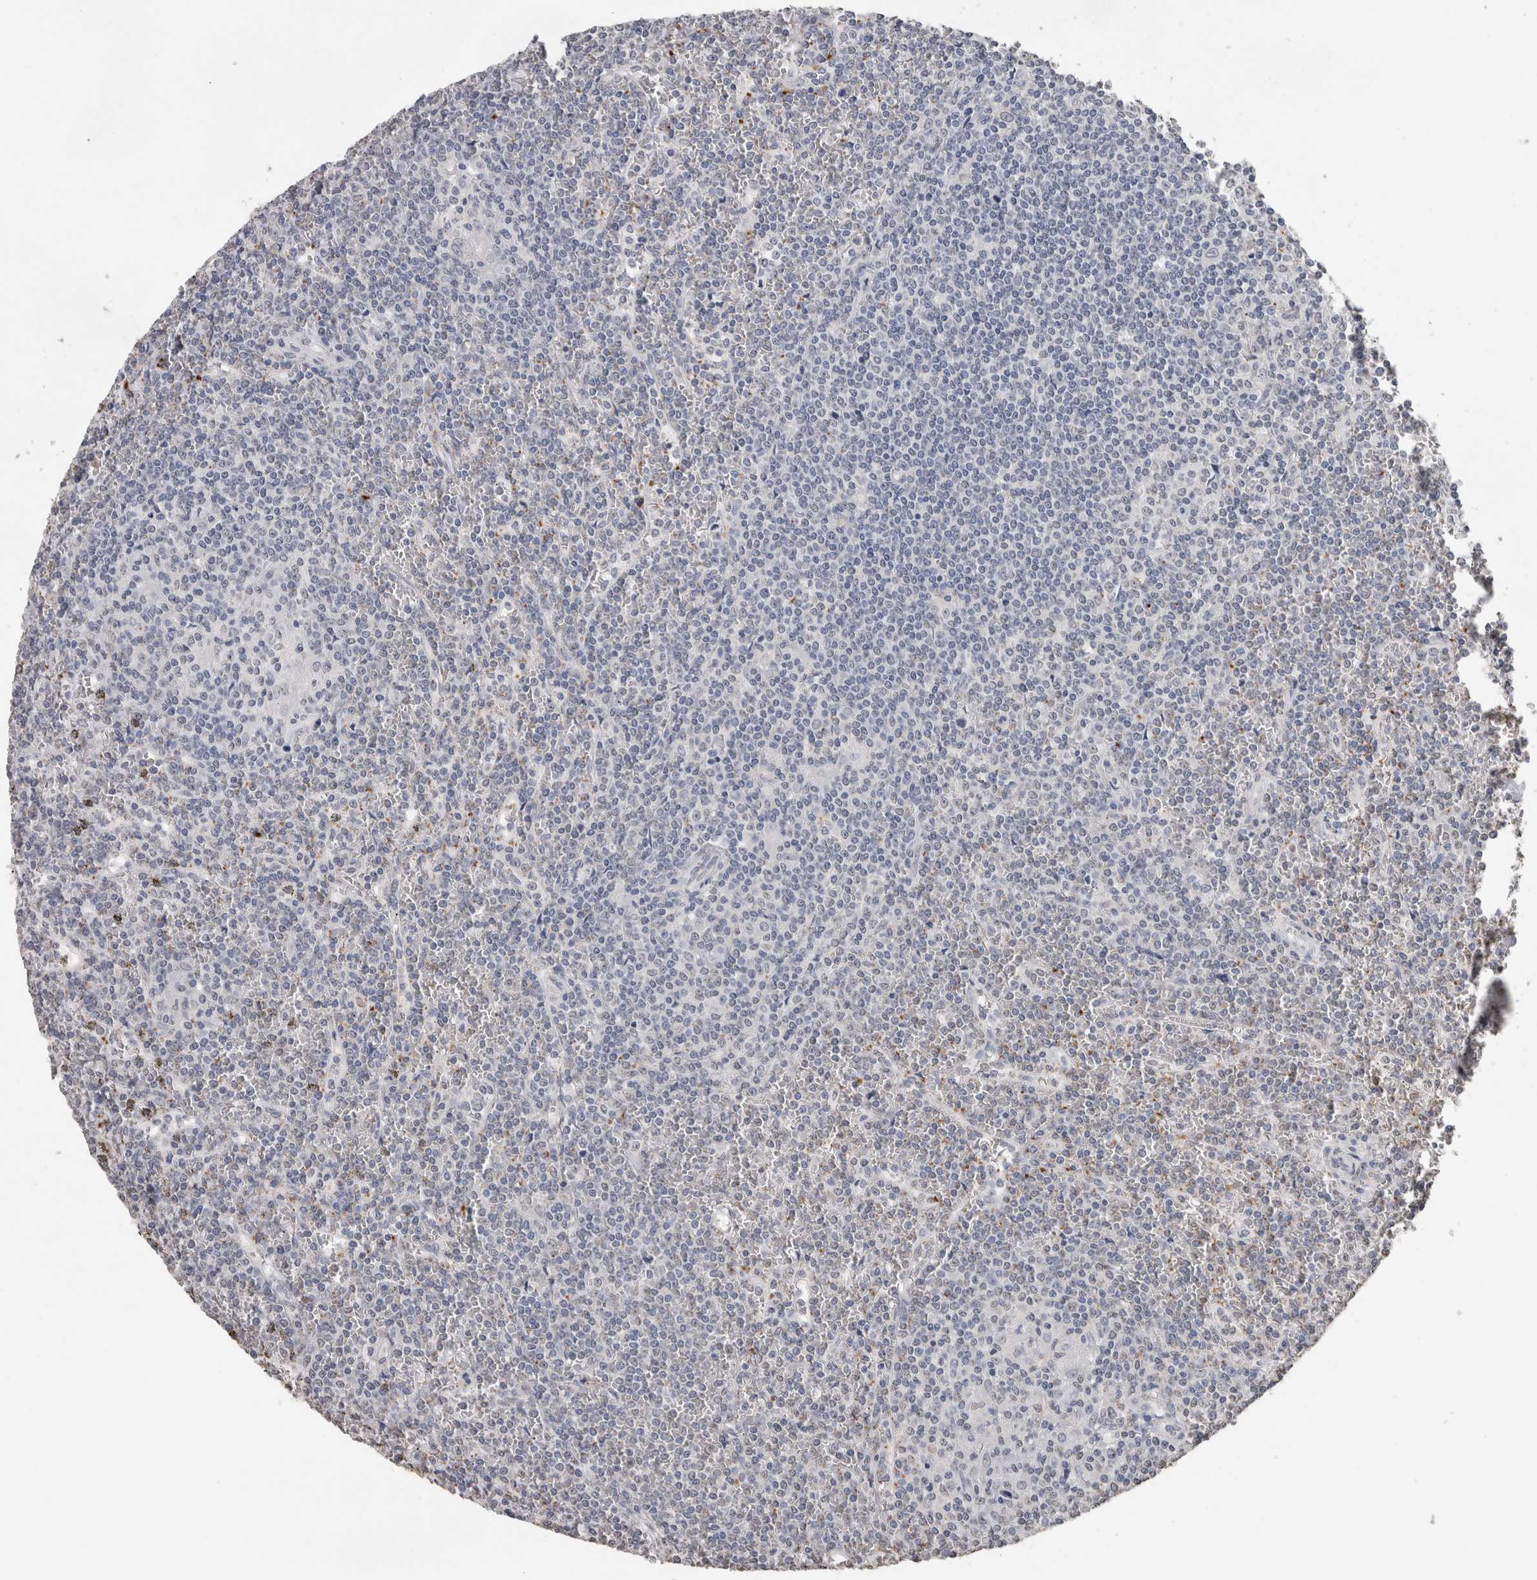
{"staining": {"intensity": "negative", "quantity": "none", "location": "none"}, "tissue": "lymphoma", "cell_type": "Tumor cells", "image_type": "cancer", "snomed": [{"axis": "morphology", "description": "Malignant lymphoma, non-Hodgkin's type, Low grade"}, {"axis": "topography", "description": "Spleen"}], "caption": "Immunohistochemistry (IHC) of malignant lymphoma, non-Hodgkin's type (low-grade) exhibits no positivity in tumor cells.", "gene": "LTBP1", "patient": {"sex": "female", "age": 19}}